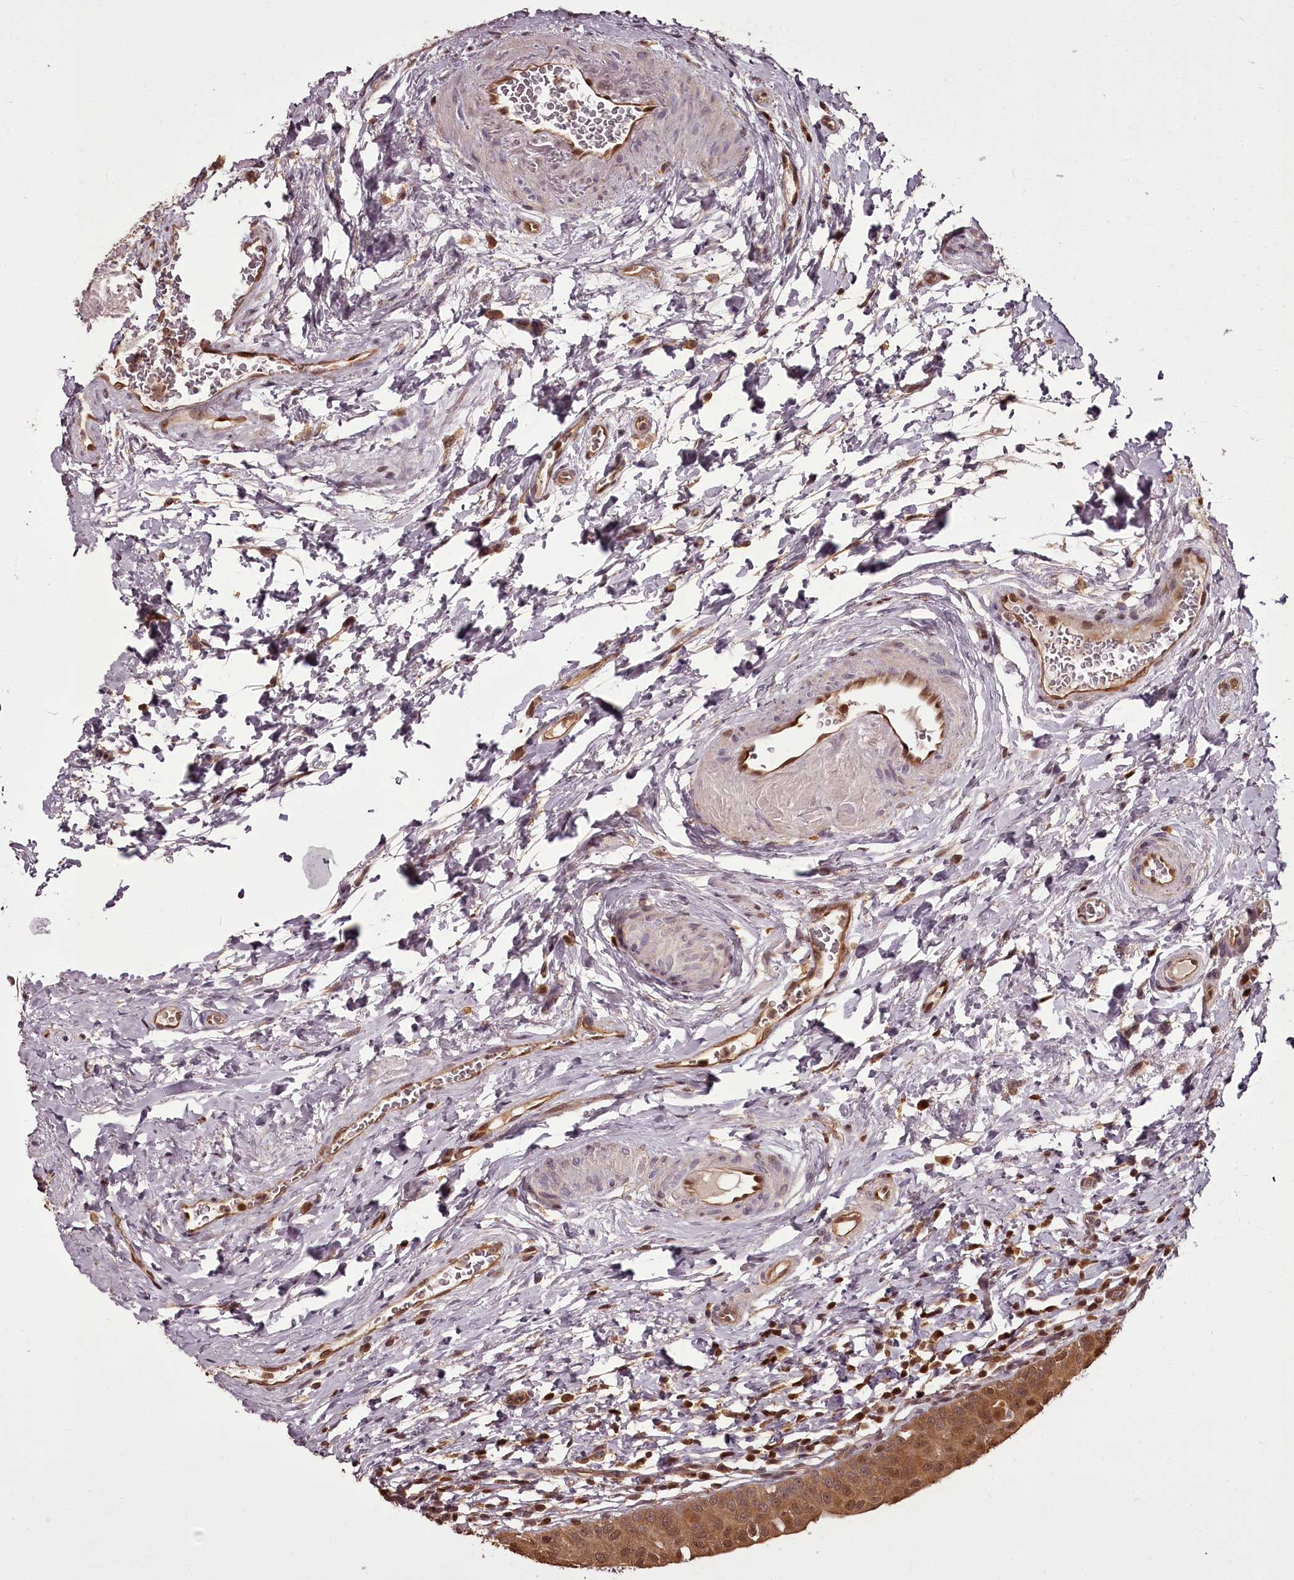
{"staining": {"intensity": "strong", "quantity": ">75%", "location": "cytoplasmic/membranous,nuclear"}, "tissue": "urinary bladder", "cell_type": "Urothelial cells", "image_type": "normal", "snomed": [{"axis": "morphology", "description": "Normal tissue, NOS"}, {"axis": "topography", "description": "Urinary bladder"}], "caption": "Protein staining displays strong cytoplasmic/membranous,nuclear staining in approximately >75% of urothelial cells in normal urinary bladder. (DAB (3,3'-diaminobenzidine) IHC with brightfield microscopy, high magnification).", "gene": "NPRL2", "patient": {"sex": "male", "age": 83}}